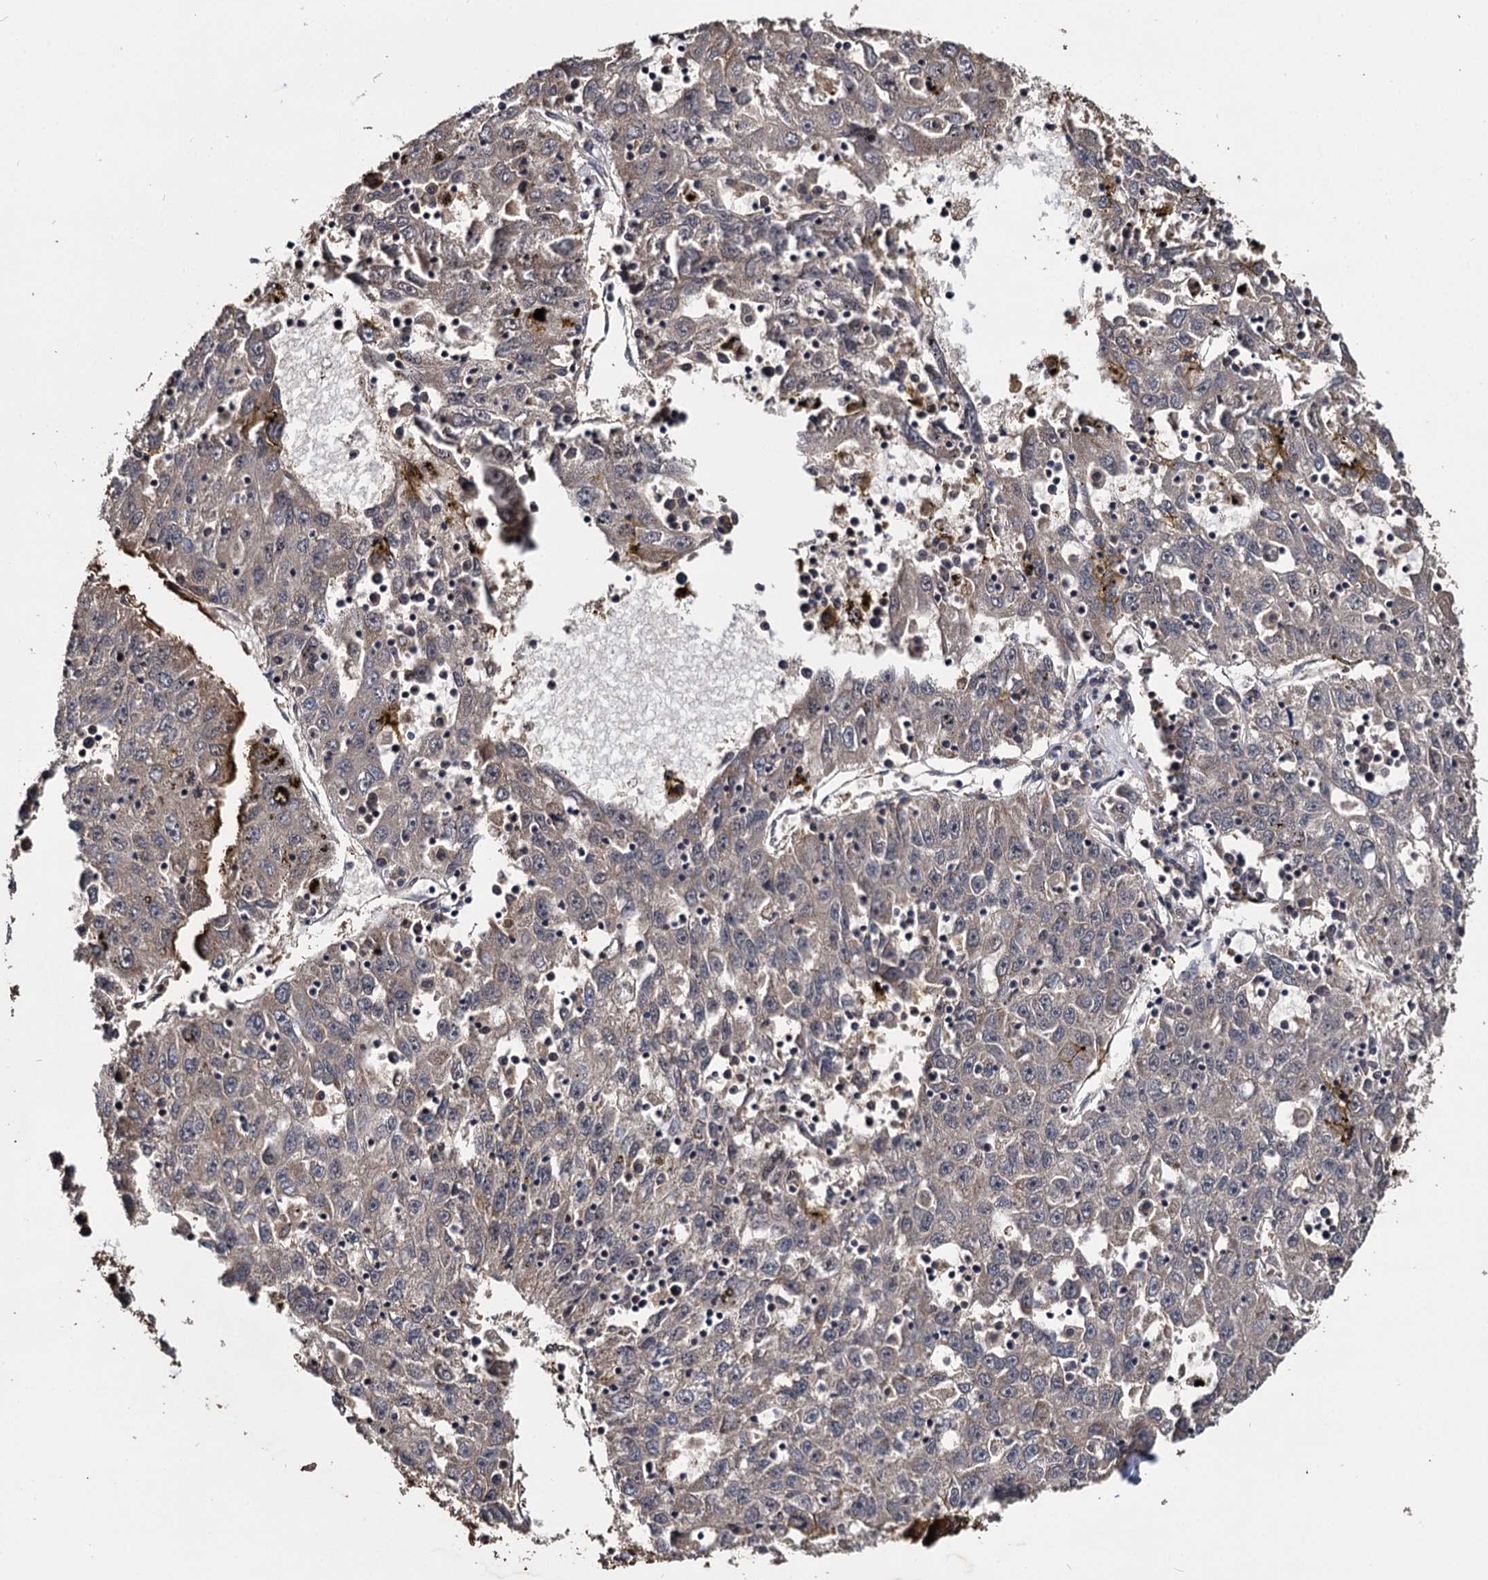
{"staining": {"intensity": "weak", "quantity": "<25%", "location": "cytoplasmic/membranous"}, "tissue": "liver cancer", "cell_type": "Tumor cells", "image_type": "cancer", "snomed": [{"axis": "morphology", "description": "Carcinoma, Hepatocellular, NOS"}, {"axis": "topography", "description": "Liver"}], "caption": "Tumor cells show no significant positivity in liver cancer. (DAB immunohistochemistry (IHC) with hematoxylin counter stain).", "gene": "SLC46A3", "patient": {"sex": "male", "age": 49}}